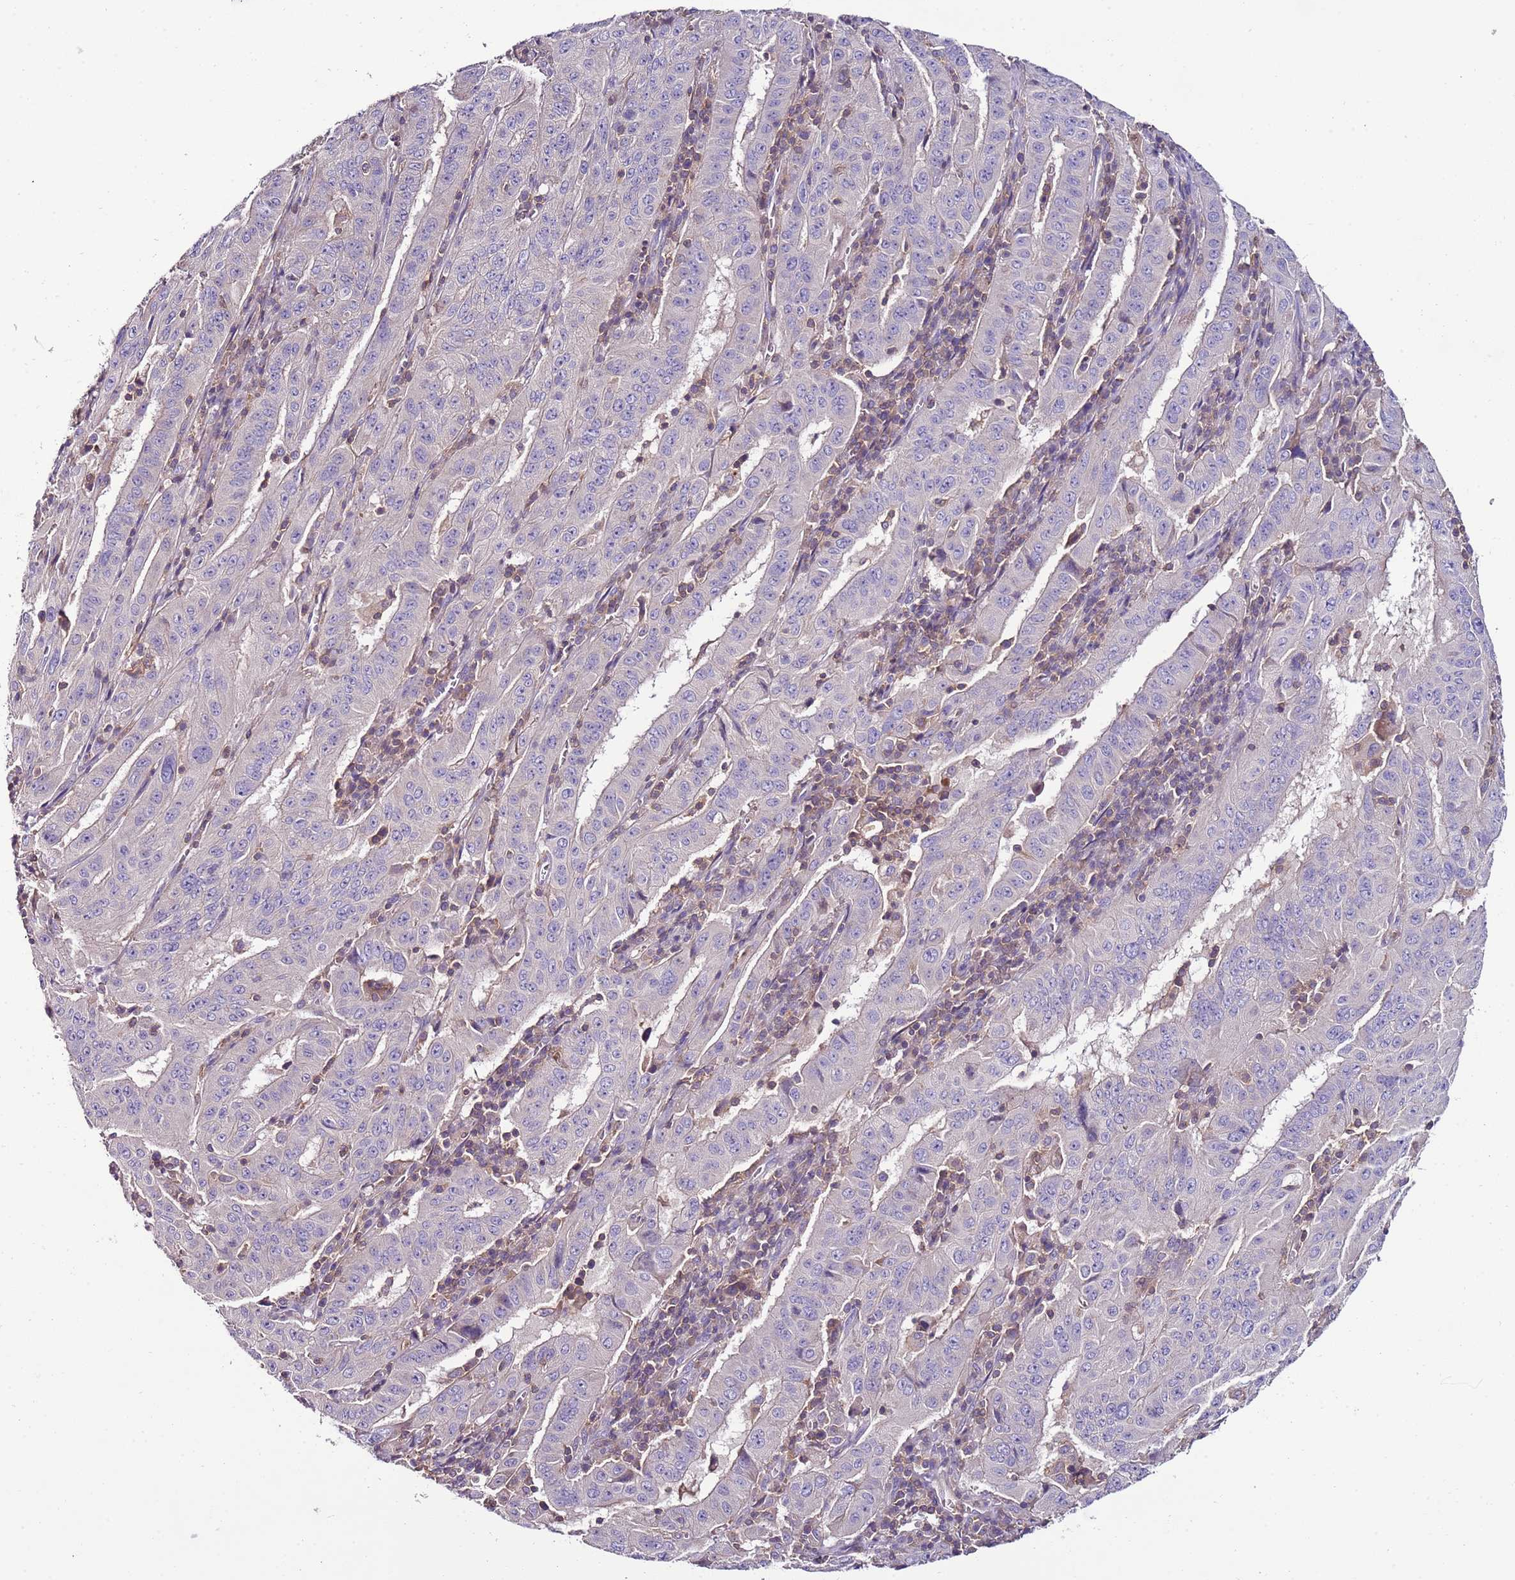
{"staining": {"intensity": "negative", "quantity": "none", "location": "none"}, "tissue": "pancreatic cancer", "cell_type": "Tumor cells", "image_type": "cancer", "snomed": [{"axis": "morphology", "description": "Adenocarcinoma, NOS"}, {"axis": "topography", "description": "Pancreas"}], "caption": "High power microscopy image of an immunohistochemistry histopathology image of pancreatic cancer (adenocarcinoma), revealing no significant positivity in tumor cells. (DAB (3,3'-diaminobenzidine) immunohistochemistry visualized using brightfield microscopy, high magnification).", "gene": "IGIP", "patient": {"sex": "male", "age": 63}}